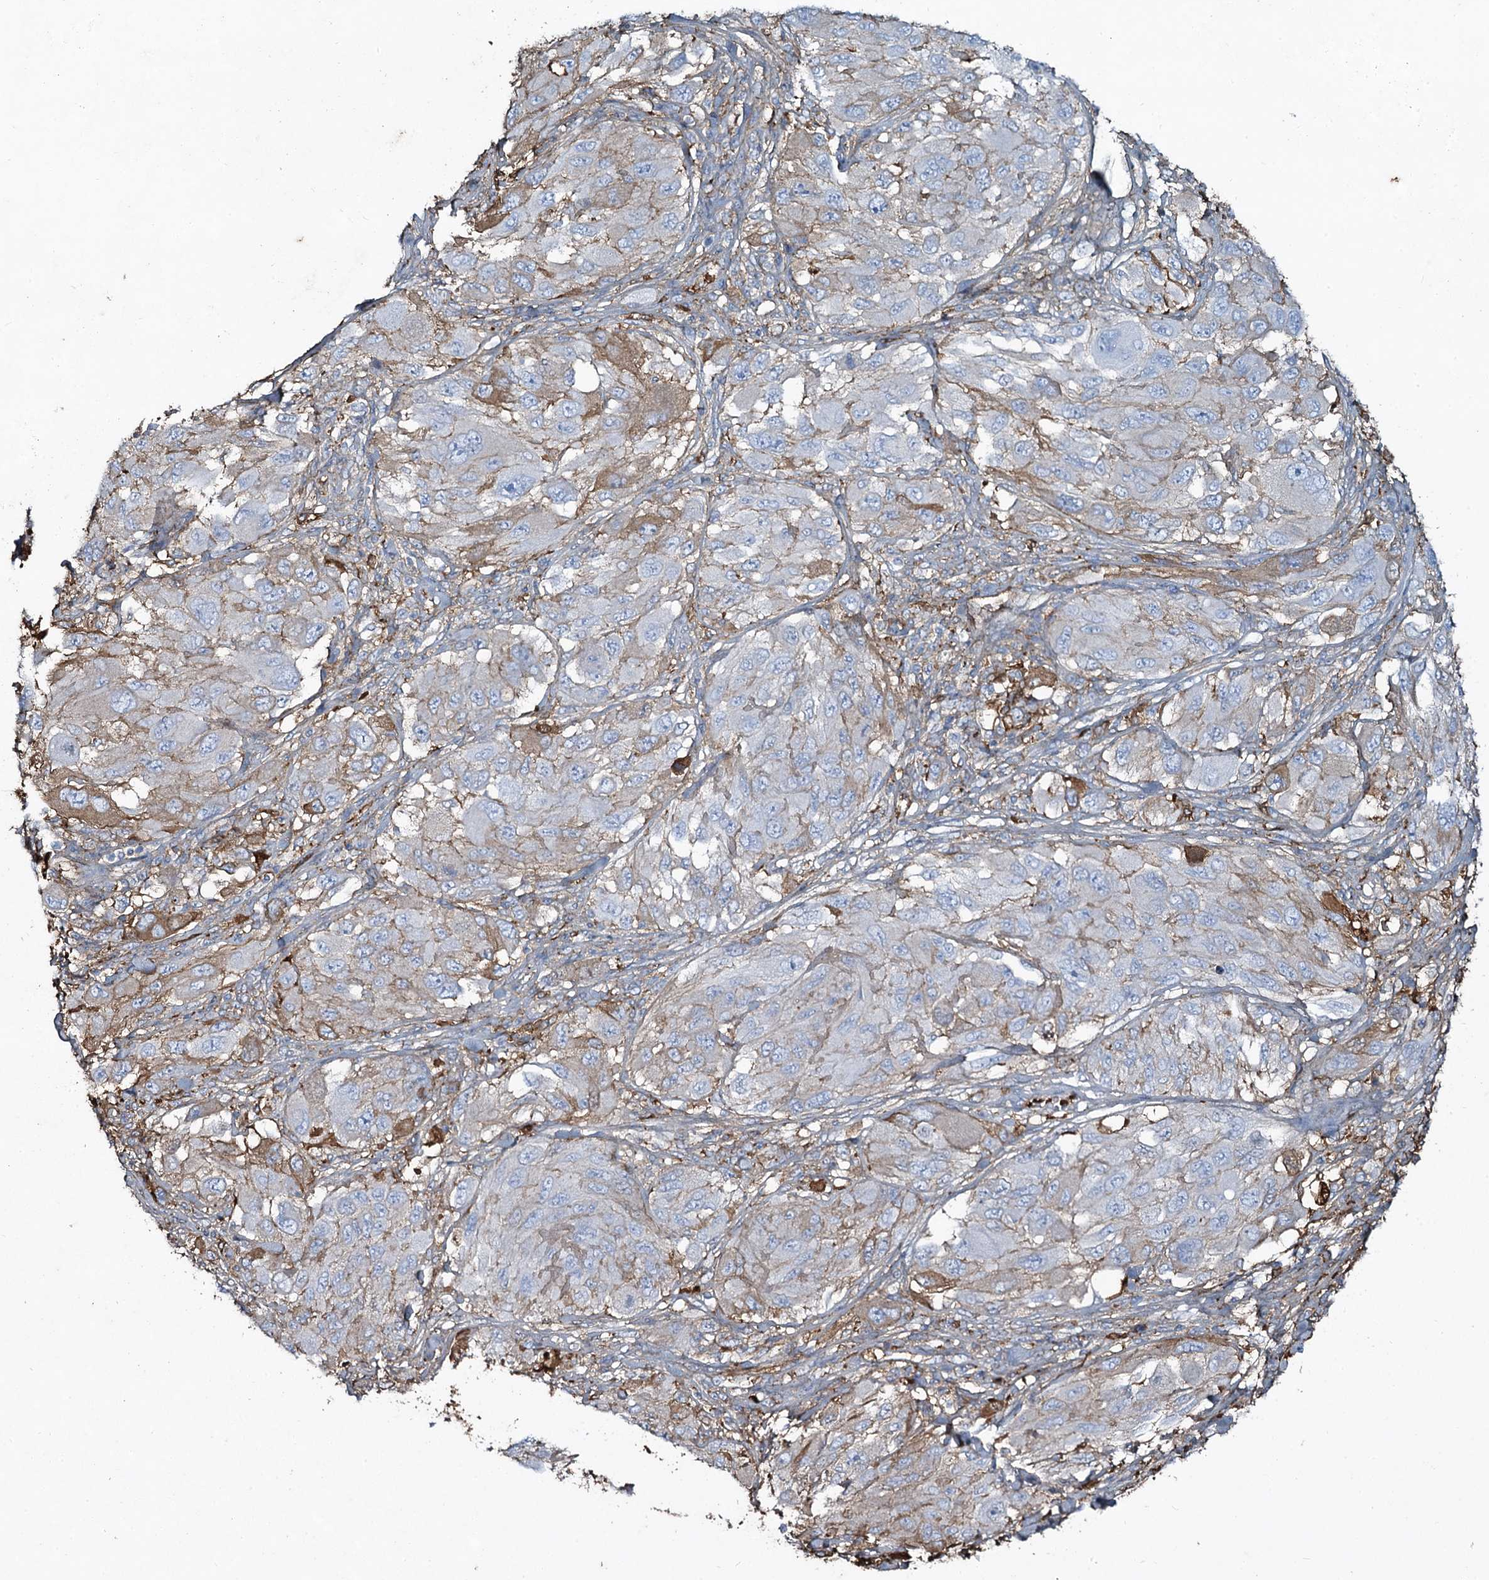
{"staining": {"intensity": "moderate", "quantity": "<25%", "location": "cytoplasmic/membranous"}, "tissue": "melanoma", "cell_type": "Tumor cells", "image_type": "cancer", "snomed": [{"axis": "morphology", "description": "Malignant melanoma, NOS"}, {"axis": "topography", "description": "Skin"}], "caption": "Immunohistochemistry photomicrograph of human malignant melanoma stained for a protein (brown), which exhibits low levels of moderate cytoplasmic/membranous staining in about <25% of tumor cells.", "gene": "EDN1", "patient": {"sex": "female", "age": 91}}